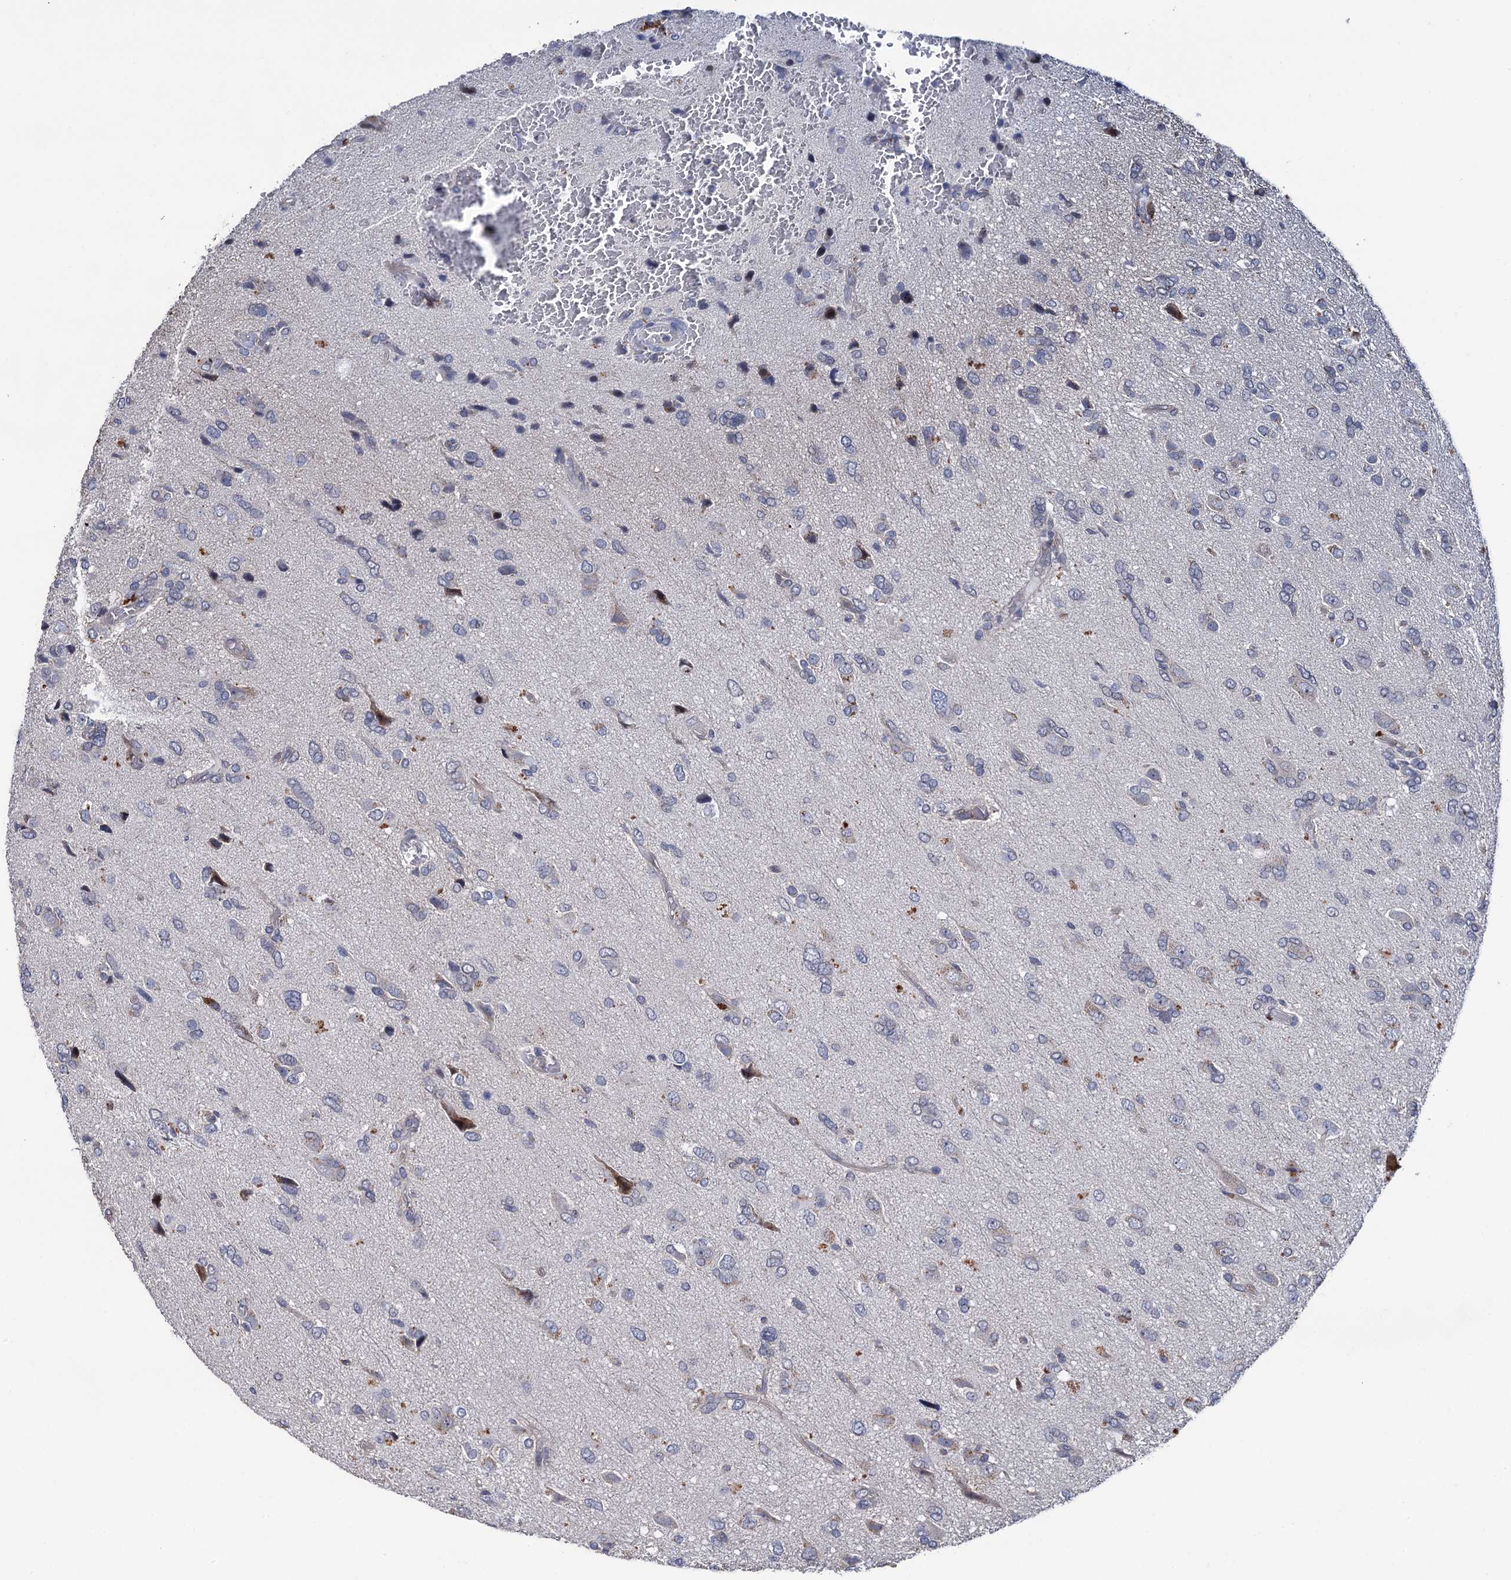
{"staining": {"intensity": "negative", "quantity": "none", "location": "none"}, "tissue": "glioma", "cell_type": "Tumor cells", "image_type": "cancer", "snomed": [{"axis": "morphology", "description": "Glioma, malignant, High grade"}, {"axis": "topography", "description": "Brain"}], "caption": "DAB (3,3'-diaminobenzidine) immunohistochemical staining of human glioma demonstrates no significant expression in tumor cells. (DAB (3,3'-diaminobenzidine) immunohistochemistry visualized using brightfield microscopy, high magnification).", "gene": "THAP2", "patient": {"sex": "female", "age": 59}}